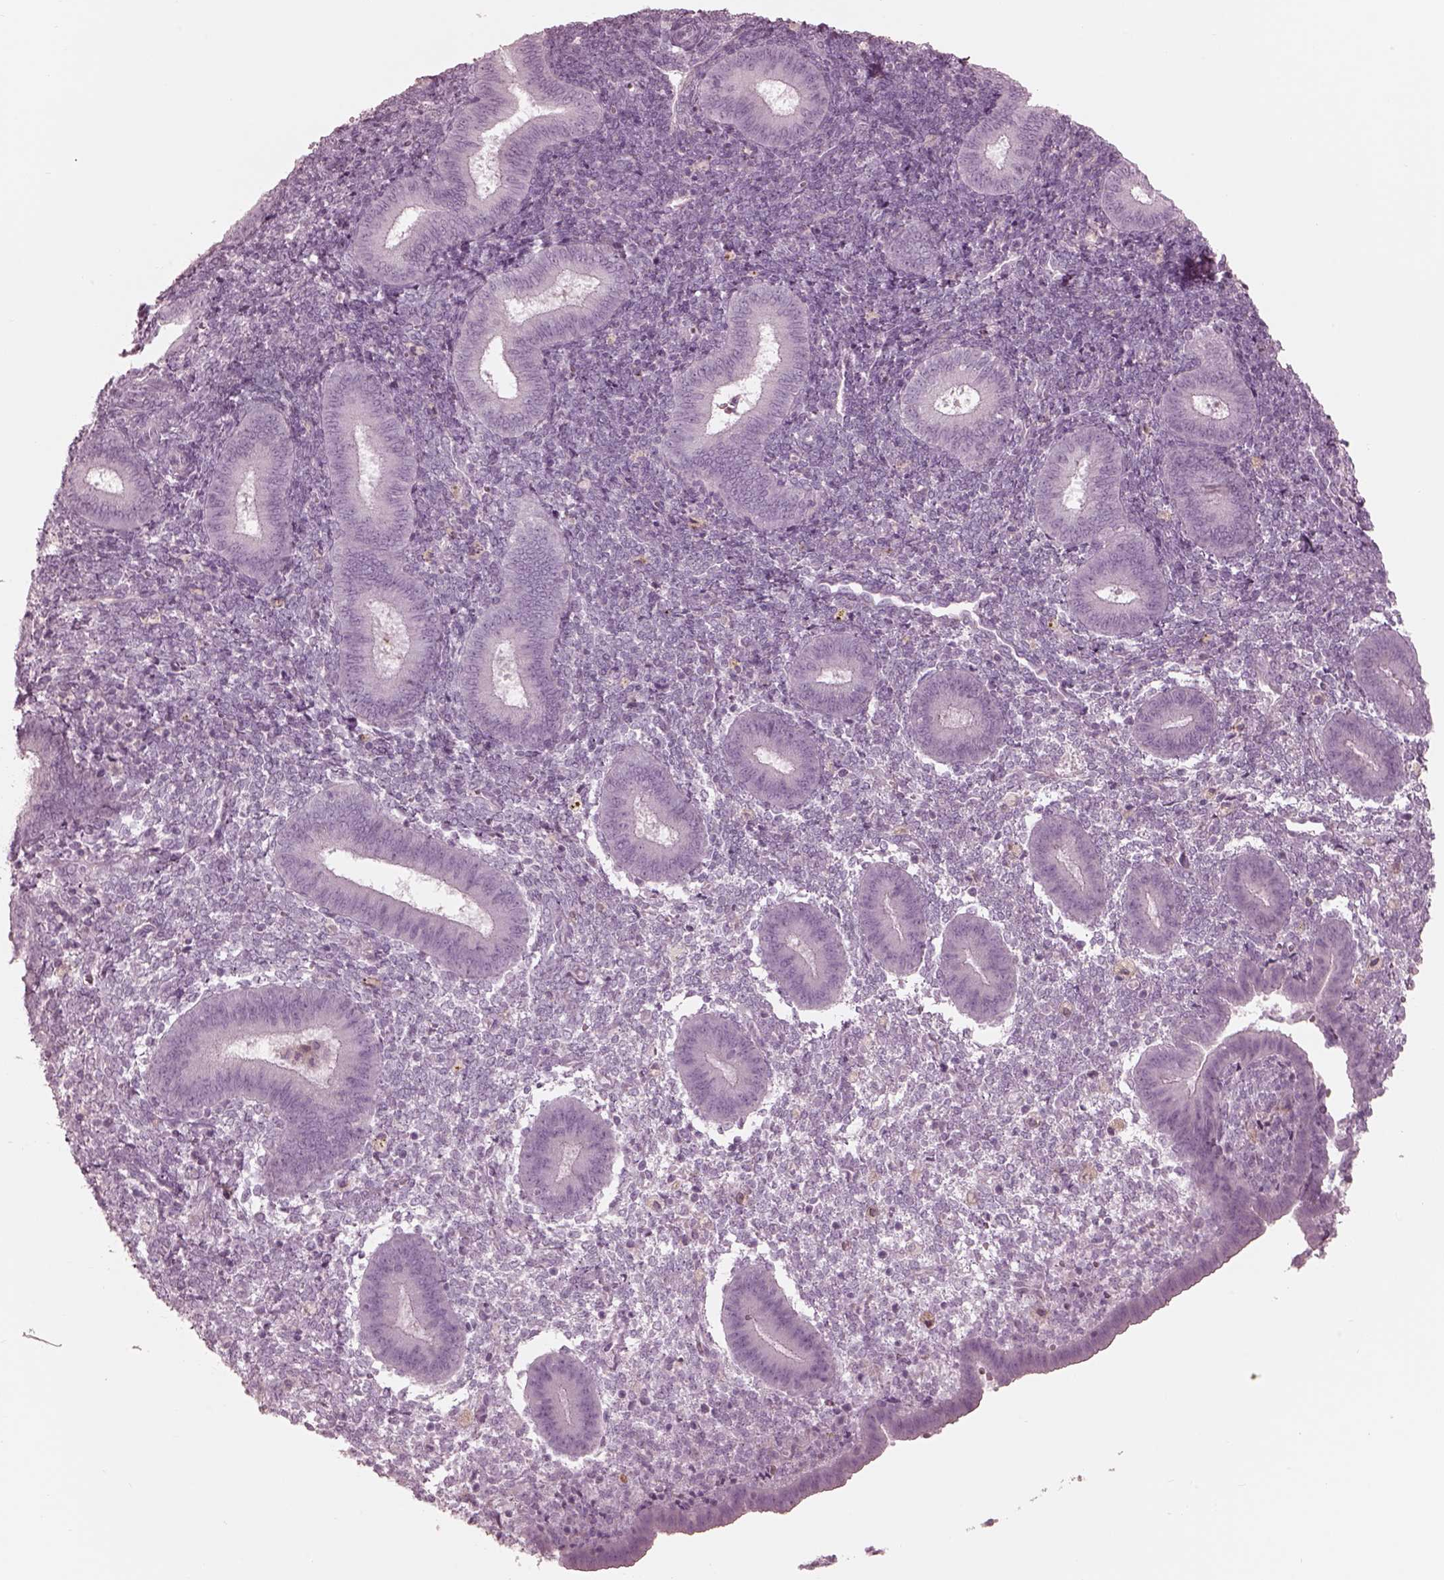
{"staining": {"intensity": "negative", "quantity": "none", "location": "none"}, "tissue": "endometrium", "cell_type": "Cells in endometrial stroma", "image_type": "normal", "snomed": [{"axis": "morphology", "description": "Normal tissue, NOS"}, {"axis": "topography", "description": "Endometrium"}], "caption": "Cells in endometrial stroma show no significant protein staining in benign endometrium. The staining was performed using DAB (3,3'-diaminobenzidine) to visualize the protein expression in brown, while the nuclei were stained in blue with hematoxylin (Magnification: 20x).", "gene": "CADM2", "patient": {"sex": "female", "age": 25}}